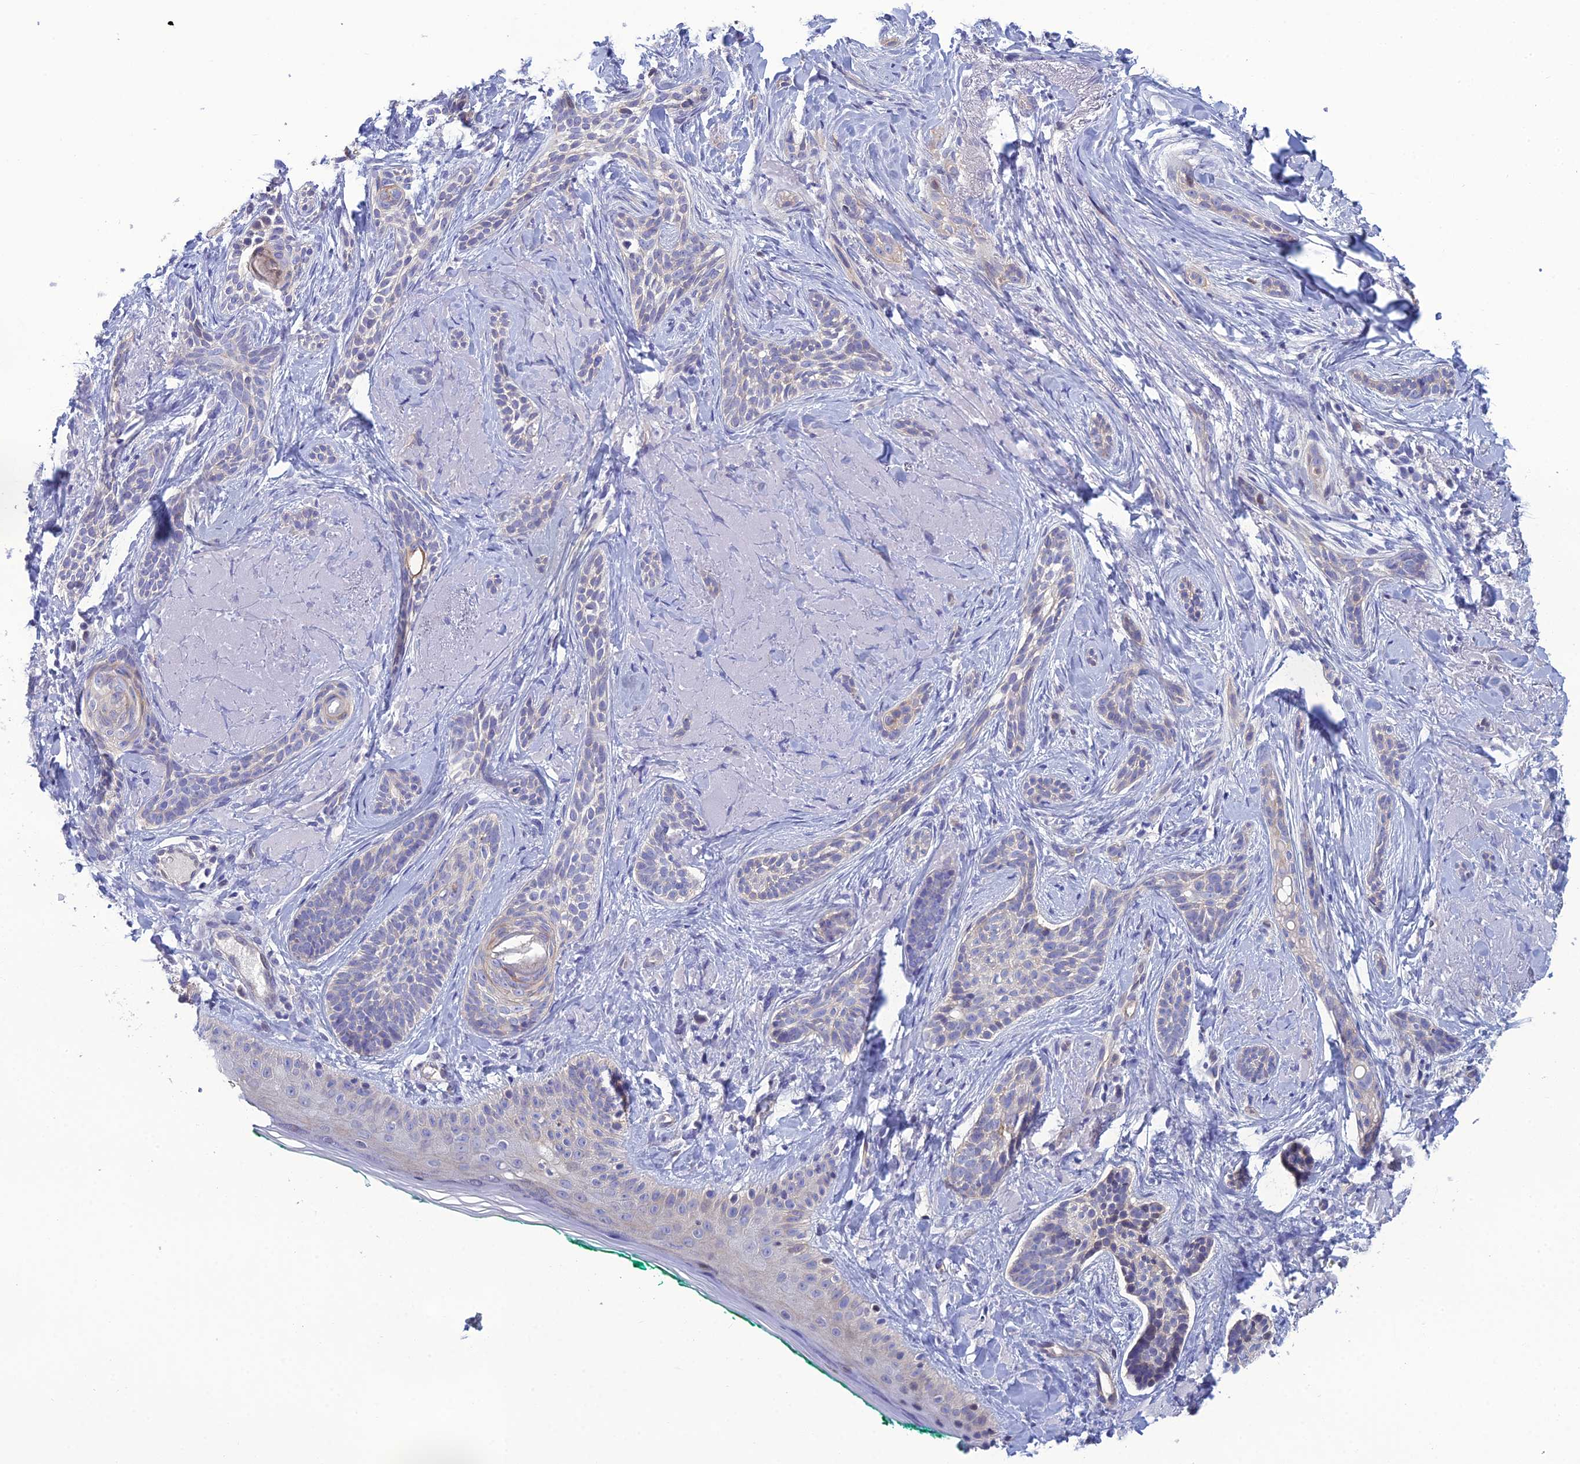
{"staining": {"intensity": "negative", "quantity": "none", "location": "none"}, "tissue": "skin cancer", "cell_type": "Tumor cells", "image_type": "cancer", "snomed": [{"axis": "morphology", "description": "Basal cell carcinoma"}, {"axis": "topography", "description": "Skin"}], "caption": "Skin basal cell carcinoma was stained to show a protein in brown. There is no significant positivity in tumor cells.", "gene": "LZTS2", "patient": {"sex": "male", "age": 71}}